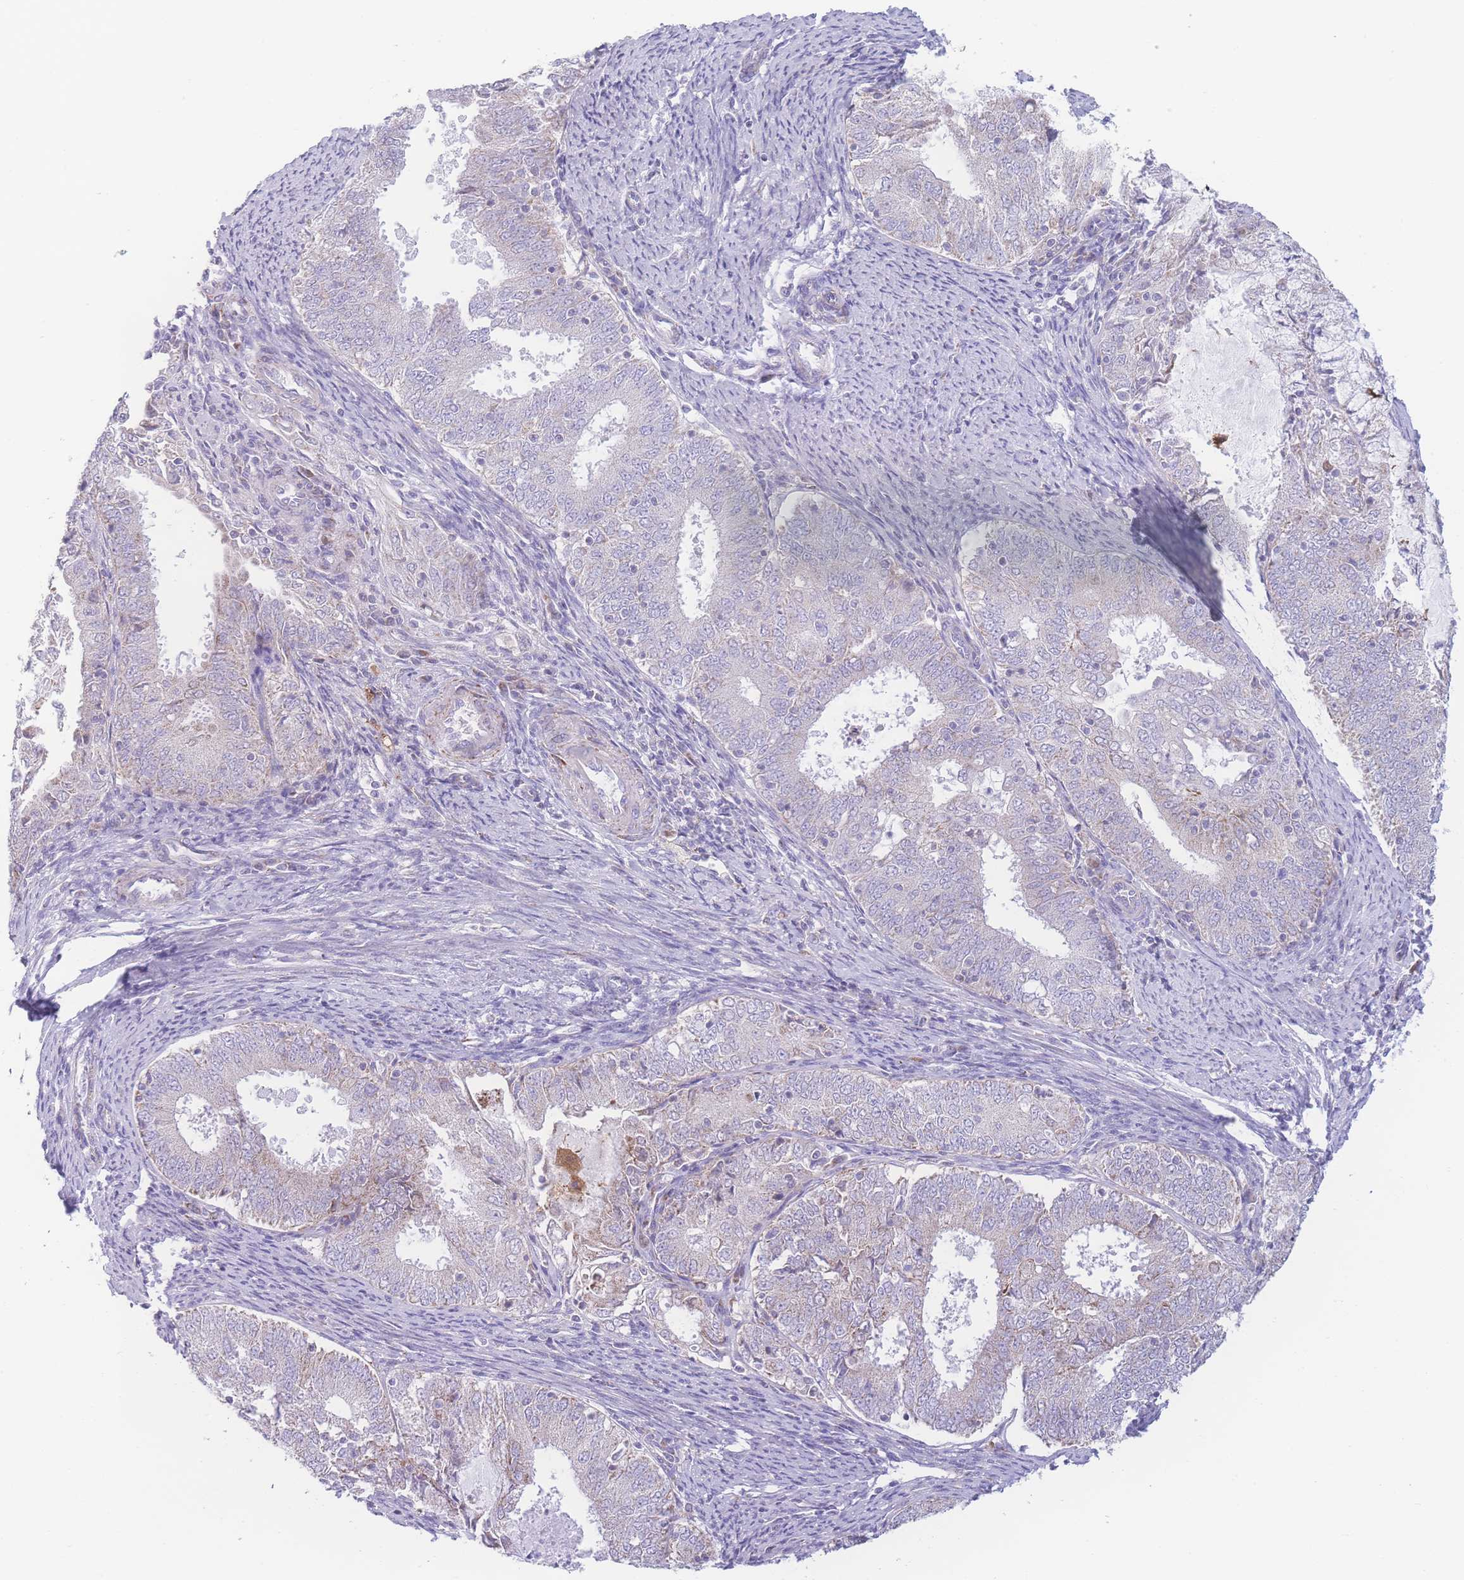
{"staining": {"intensity": "negative", "quantity": "none", "location": "none"}, "tissue": "endometrial cancer", "cell_type": "Tumor cells", "image_type": "cancer", "snomed": [{"axis": "morphology", "description": "Adenocarcinoma, NOS"}, {"axis": "topography", "description": "Endometrium"}], "caption": "Endometrial cancer stained for a protein using immunohistochemistry demonstrates no expression tumor cells.", "gene": "NBEAL1", "patient": {"sex": "female", "age": 57}}